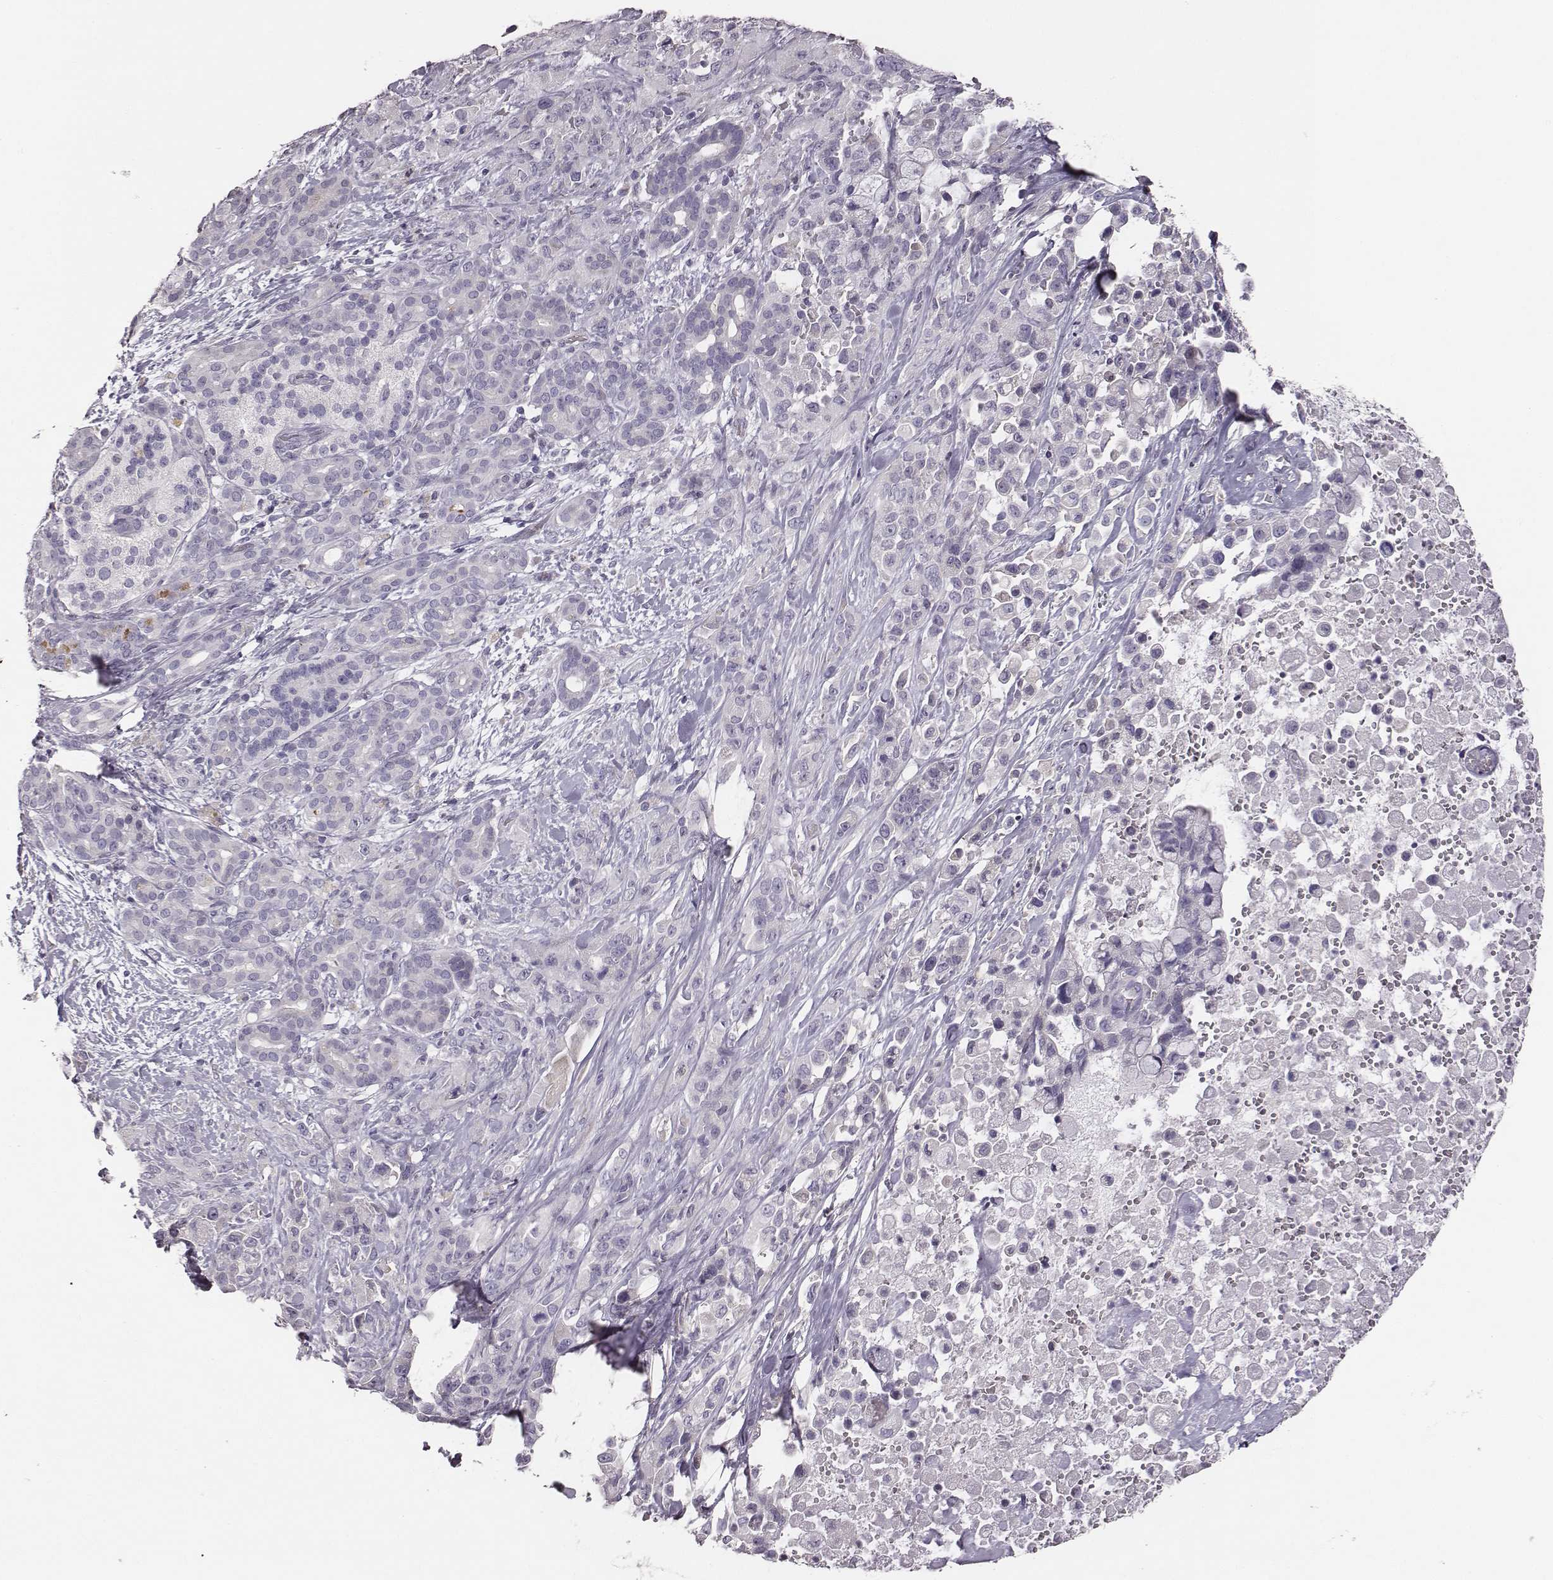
{"staining": {"intensity": "negative", "quantity": "none", "location": "none"}, "tissue": "pancreatic cancer", "cell_type": "Tumor cells", "image_type": "cancer", "snomed": [{"axis": "morphology", "description": "Adenocarcinoma, NOS"}, {"axis": "topography", "description": "Pancreas"}], "caption": "Pancreatic cancer (adenocarcinoma) stained for a protein using immunohistochemistry (IHC) reveals no staining tumor cells.", "gene": "GUCA1A", "patient": {"sex": "male", "age": 44}}